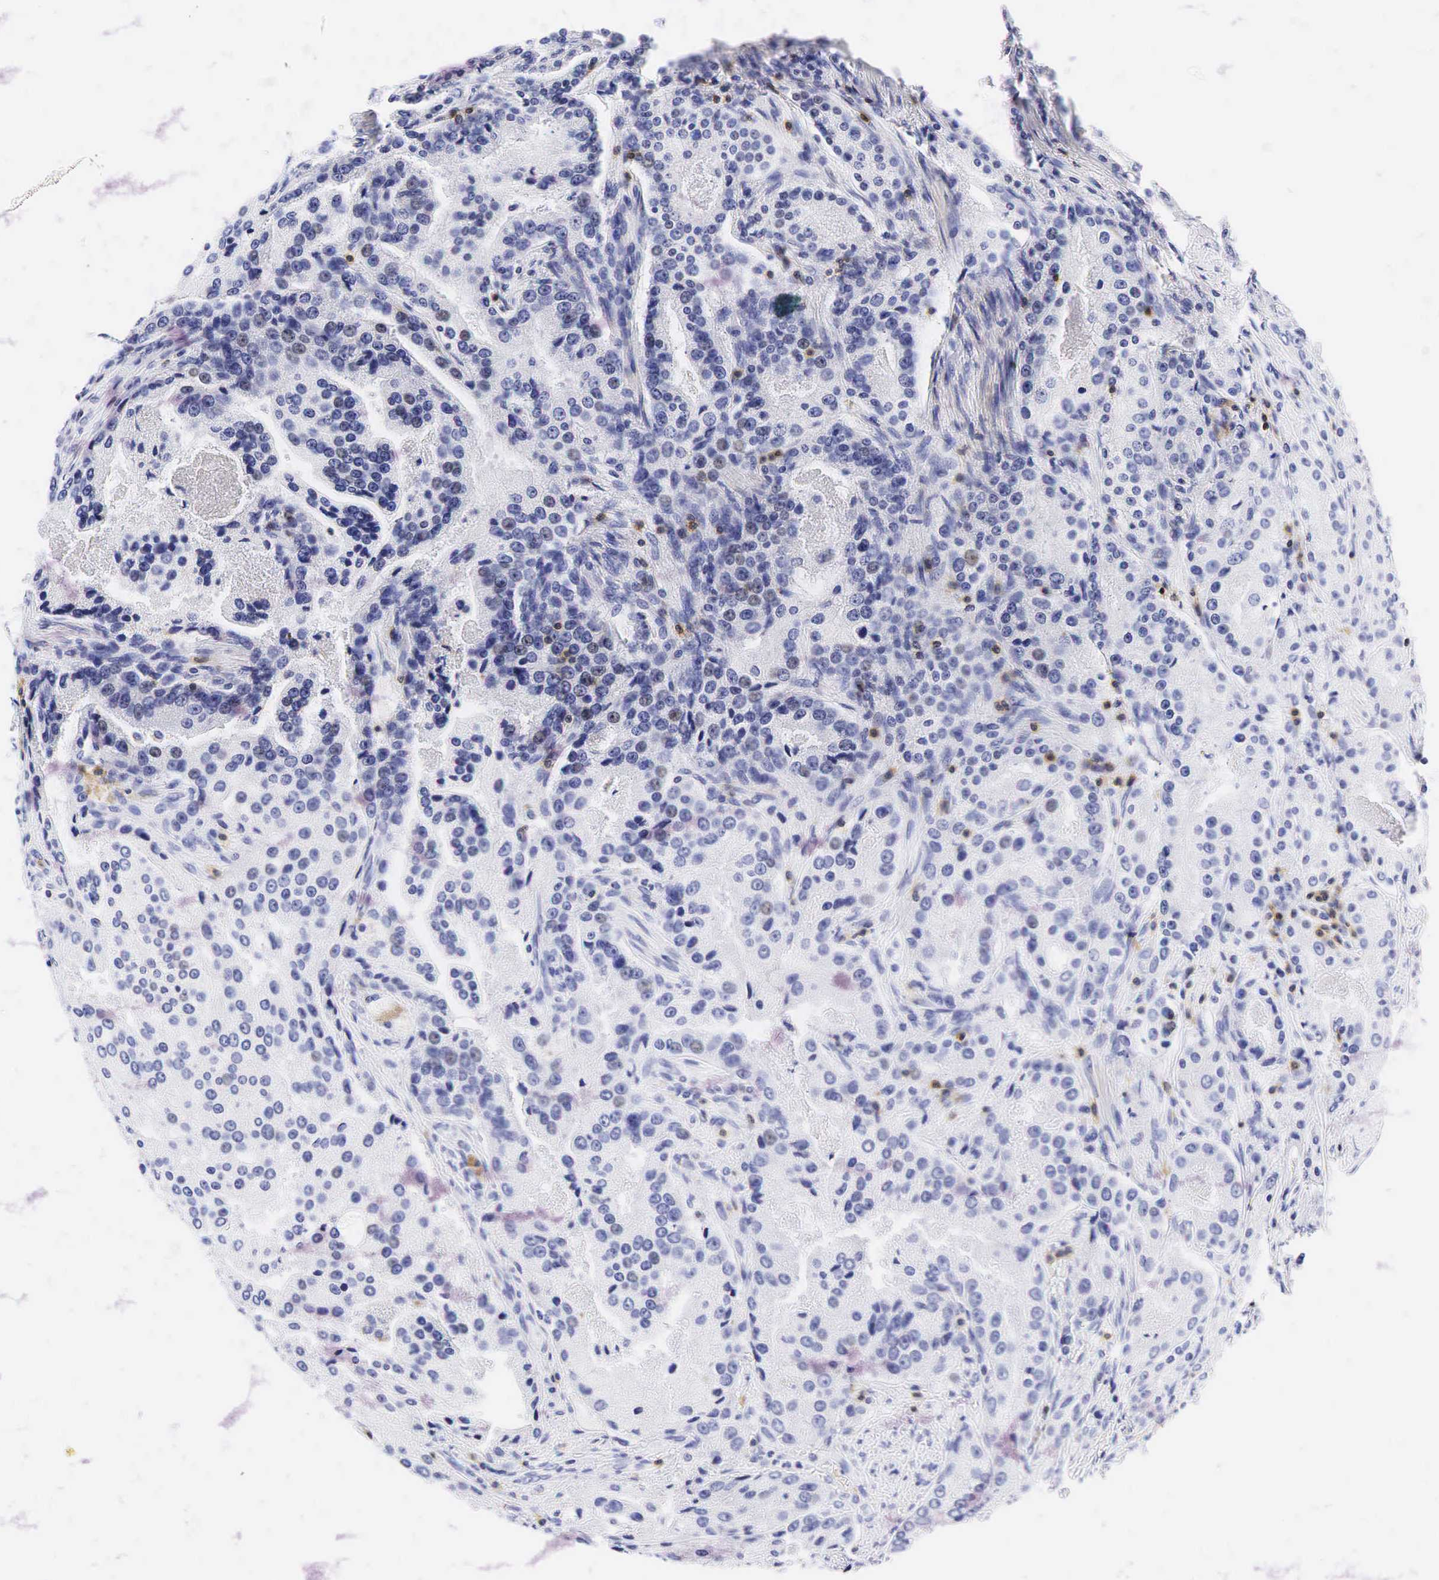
{"staining": {"intensity": "negative", "quantity": "none", "location": "none"}, "tissue": "prostate cancer", "cell_type": "Tumor cells", "image_type": "cancer", "snomed": [{"axis": "morphology", "description": "Adenocarcinoma, Medium grade"}, {"axis": "topography", "description": "Prostate"}], "caption": "Immunohistochemical staining of prostate cancer shows no significant positivity in tumor cells.", "gene": "CD3E", "patient": {"sex": "male", "age": 72}}